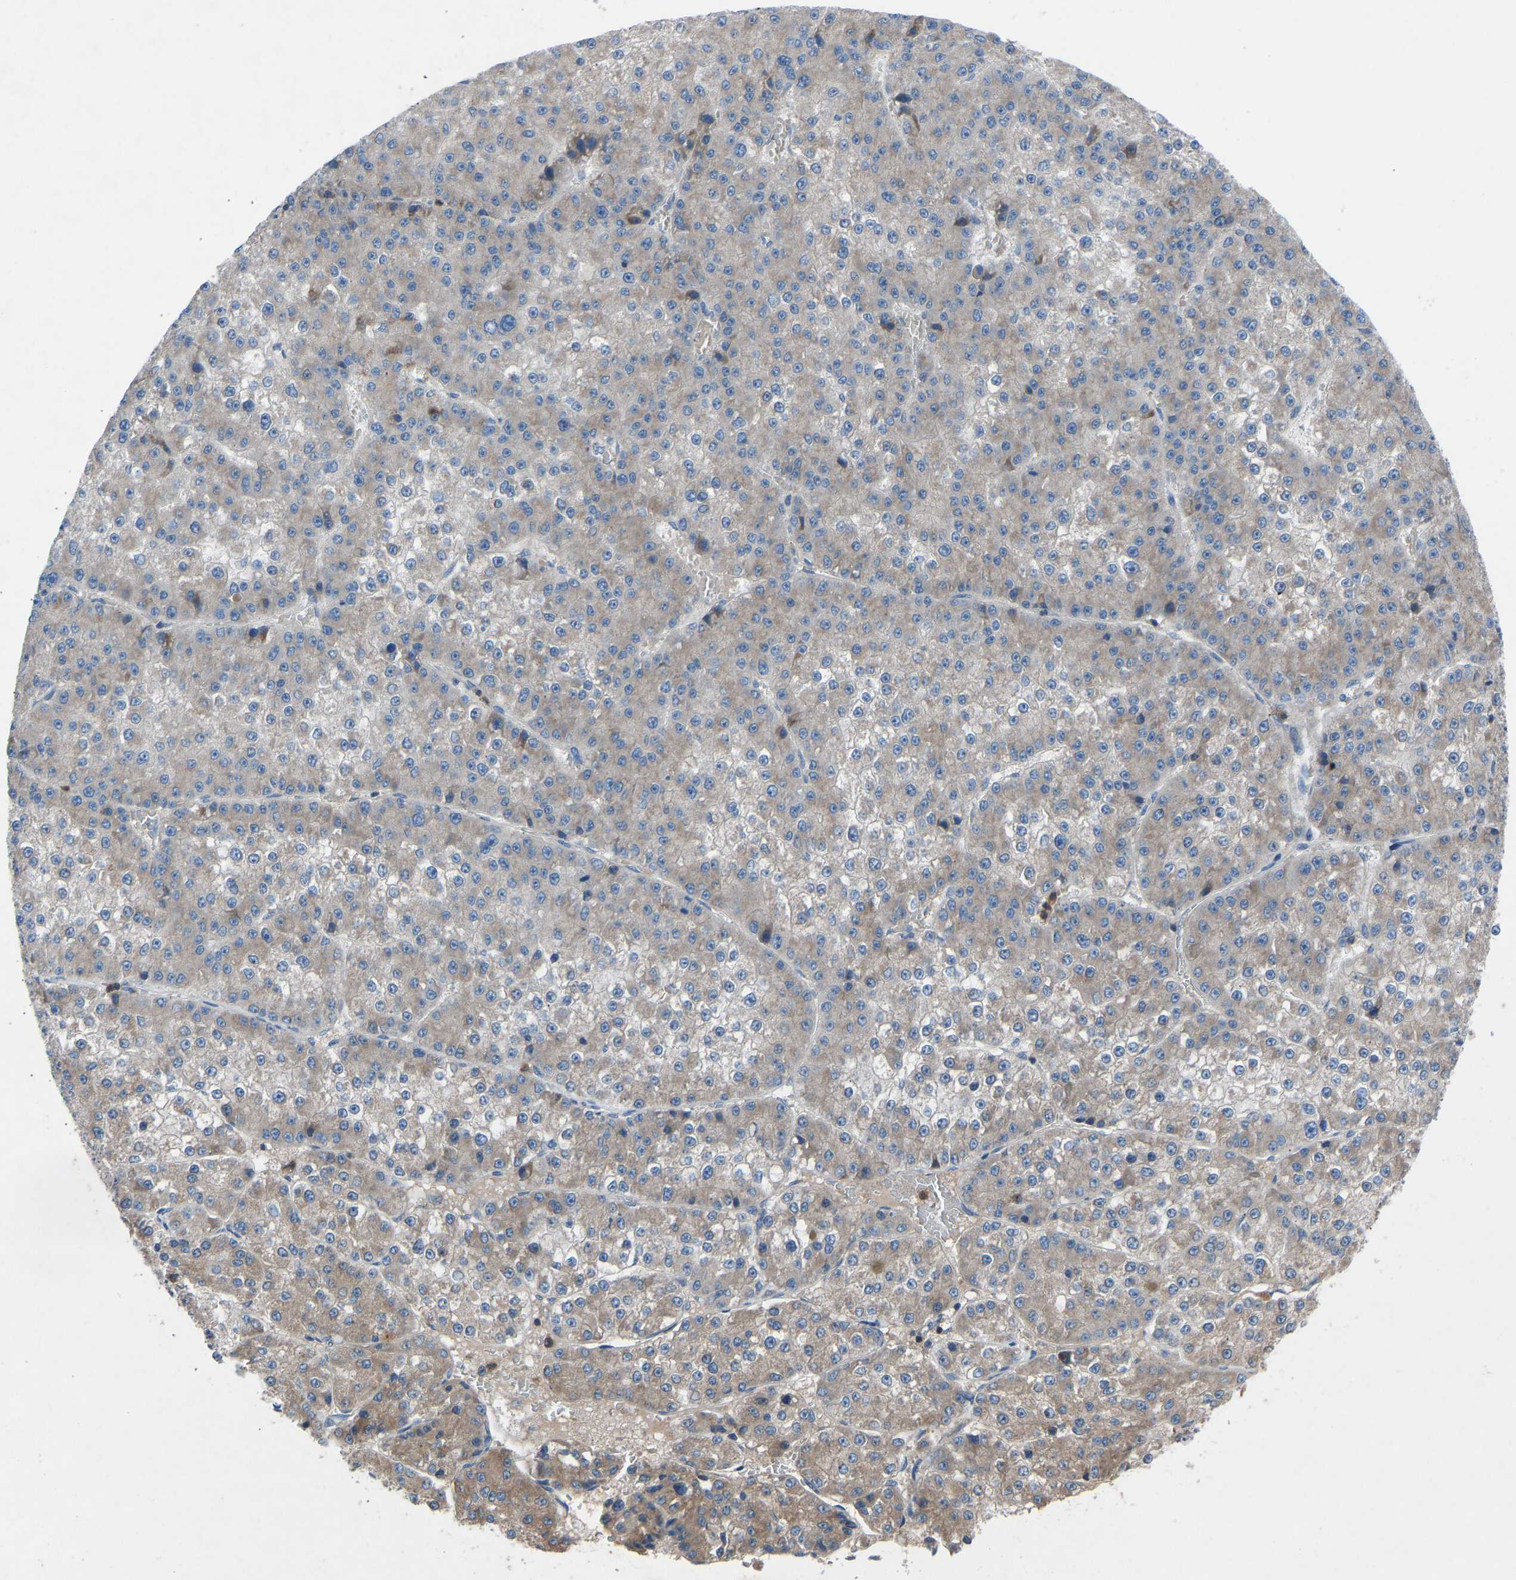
{"staining": {"intensity": "weak", "quantity": "25%-75%", "location": "cytoplasmic/membranous"}, "tissue": "liver cancer", "cell_type": "Tumor cells", "image_type": "cancer", "snomed": [{"axis": "morphology", "description": "Carcinoma, Hepatocellular, NOS"}, {"axis": "topography", "description": "Liver"}], "caption": "Immunohistochemistry of human liver cancer displays low levels of weak cytoplasmic/membranous expression in approximately 25%-75% of tumor cells.", "gene": "GRK6", "patient": {"sex": "female", "age": 73}}